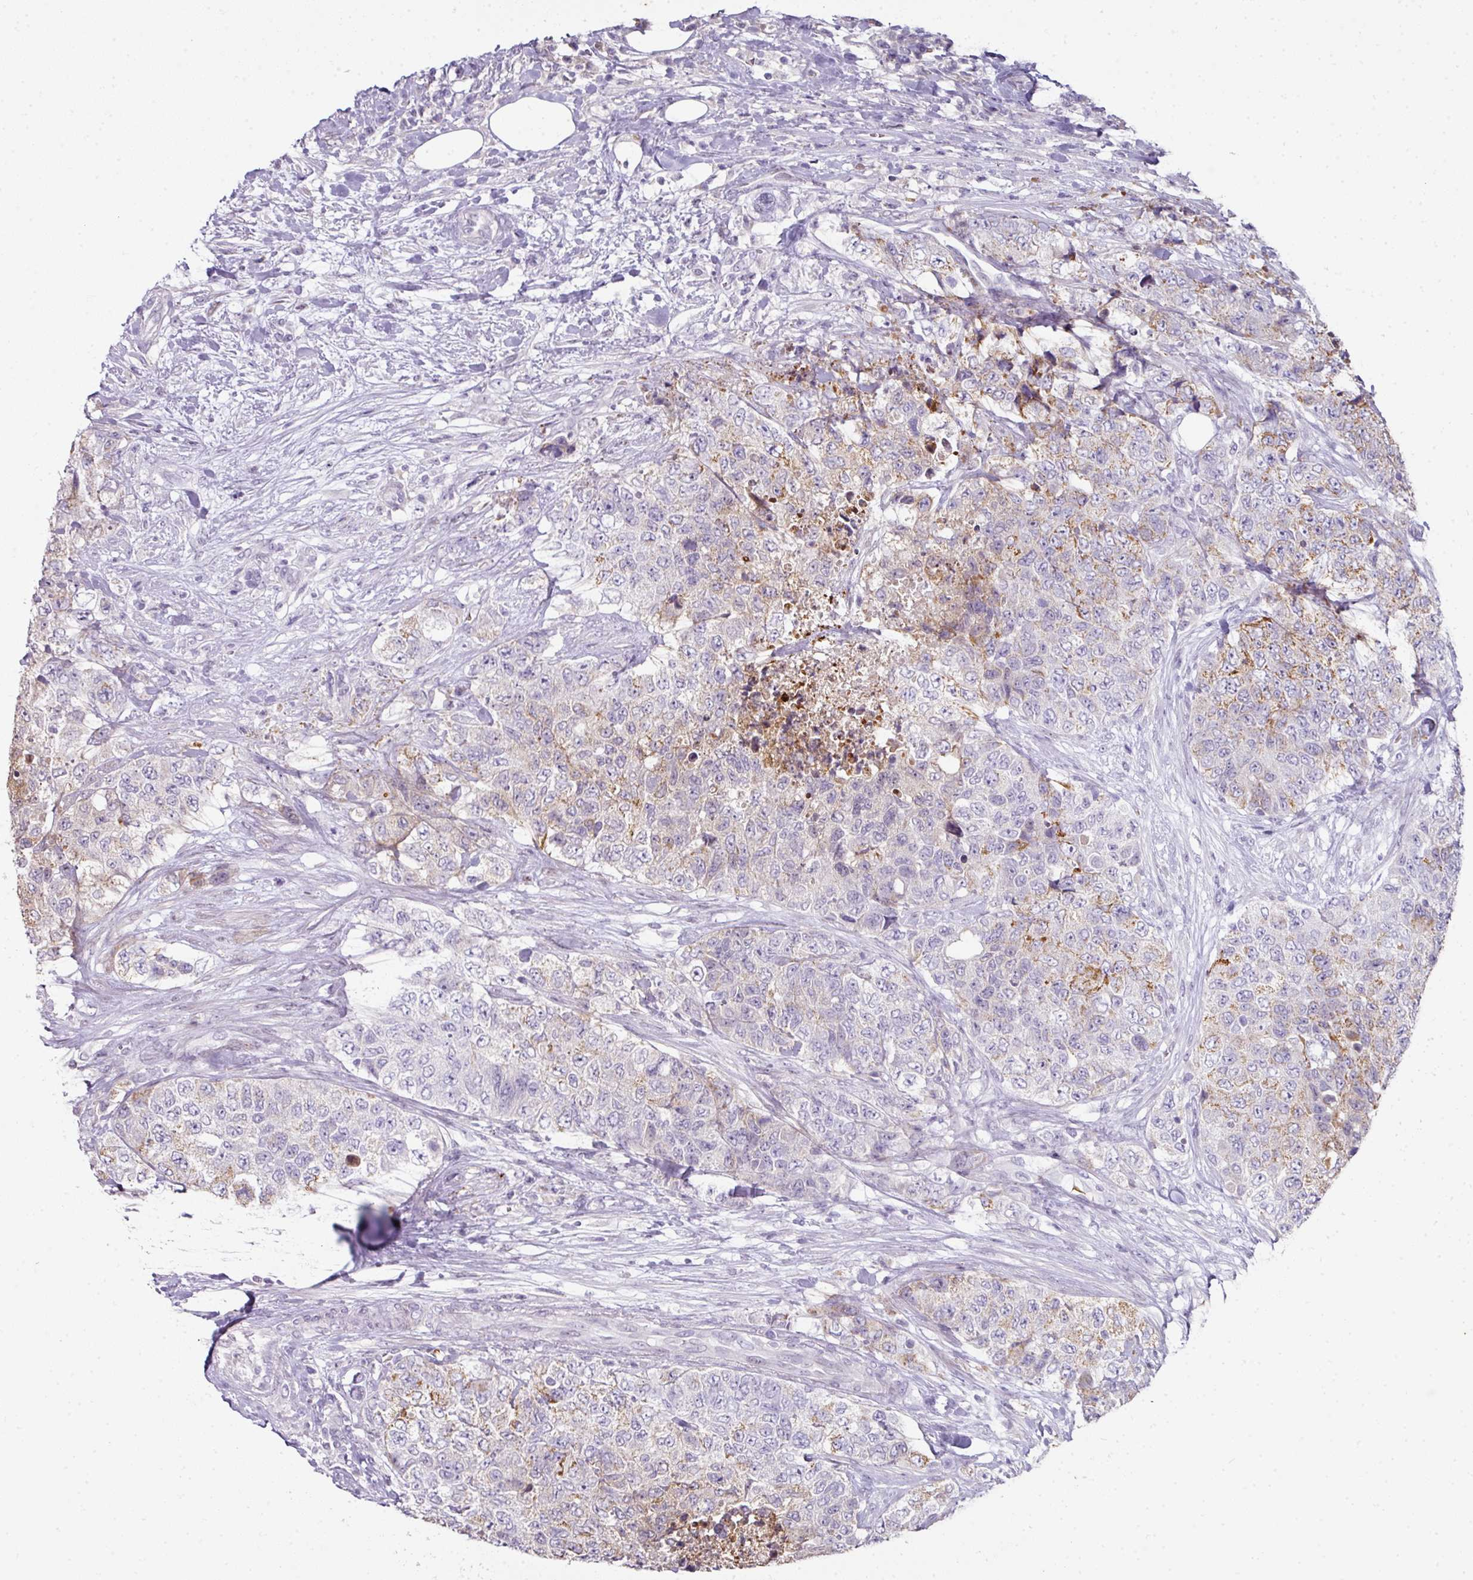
{"staining": {"intensity": "weak", "quantity": "<25%", "location": "cytoplasmic/membranous"}, "tissue": "urothelial cancer", "cell_type": "Tumor cells", "image_type": "cancer", "snomed": [{"axis": "morphology", "description": "Urothelial carcinoma, High grade"}, {"axis": "topography", "description": "Urinary bladder"}], "caption": "Immunohistochemical staining of human urothelial cancer exhibits no significant staining in tumor cells.", "gene": "ANKRD18A", "patient": {"sex": "female", "age": 78}}